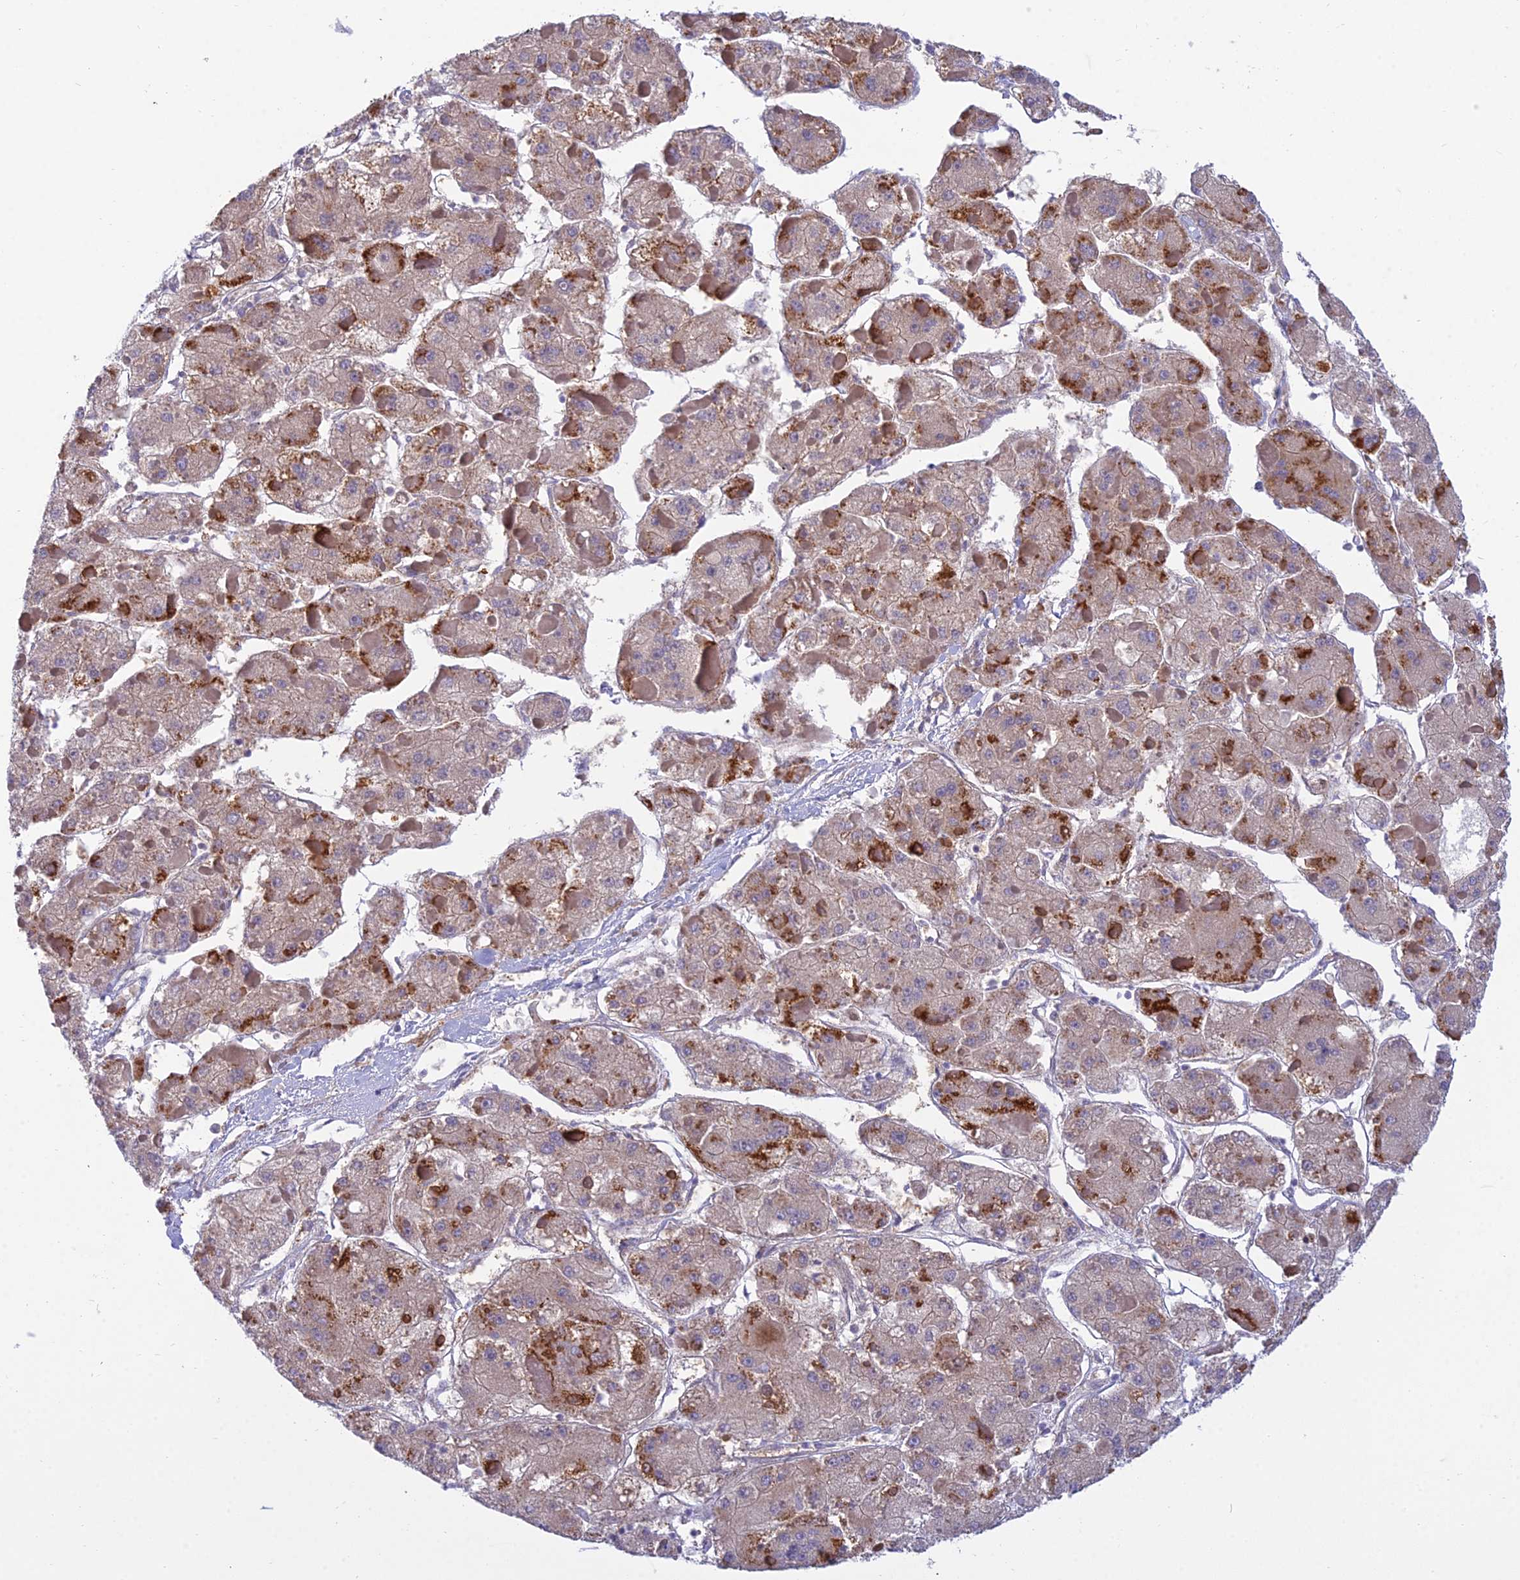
{"staining": {"intensity": "moderate", "quantity": "25%-75%", "location": "cytoplasmic/membranous"}, "tissue": "liver cancer", "cell_type": "Tumor cells", "image_type": "cancer", "snomed": [{"axis": "morphology", "description": "Carcinoma, Hepatocellular, NOS"}, {"axis": "topography", "description": "Liver"}], "caption": "This is an image of IHC staining of liver cancer (hepatocellular carcinoma), which shows moderate staining in the cytoplasmic/membranous of tumor cells.", "gene": "DUS2", "patient": {"sex": "female", "age": 73}}